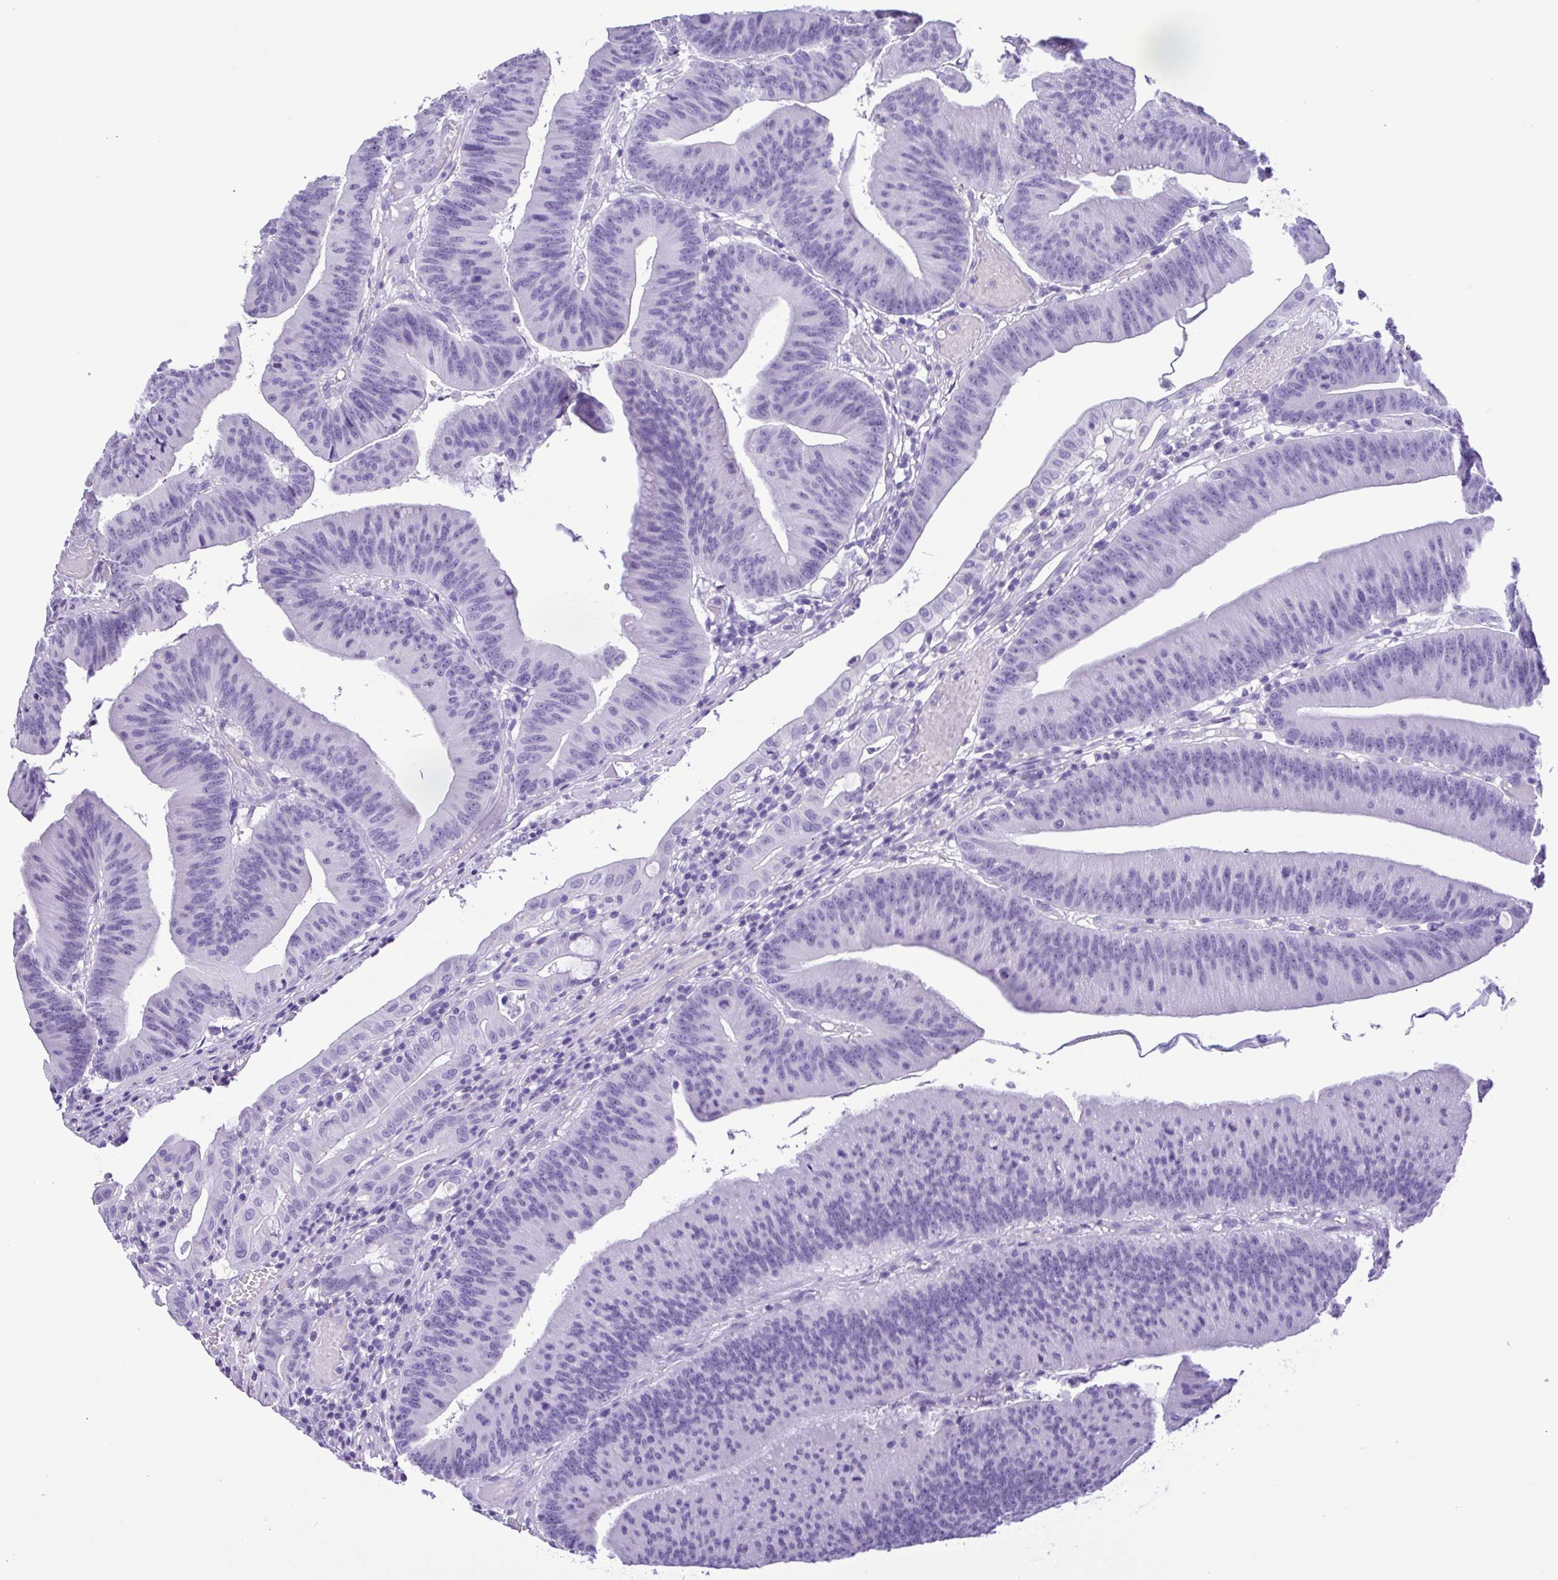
{"staining": {"intensity": "negative", "quantity": "none", "location": "none"}, "tissue": "colorectal cancer", "cell_type": "Tumor cells", "image_type": "cancer", "snomed": [{"axis": "morphology", "description": "Adenocarcinoma, NOS"}, {"axis": "topography", "description": "Colon"}], "caption": "DAB (3,3'-diaminobenzidine) immunohistochemical staining of human adenocarcinoma (colorectal) exhibits no significant positivity in tumor cells.", "gene": "OVGP1", "patient": {"sex": "female", "age": 78}}